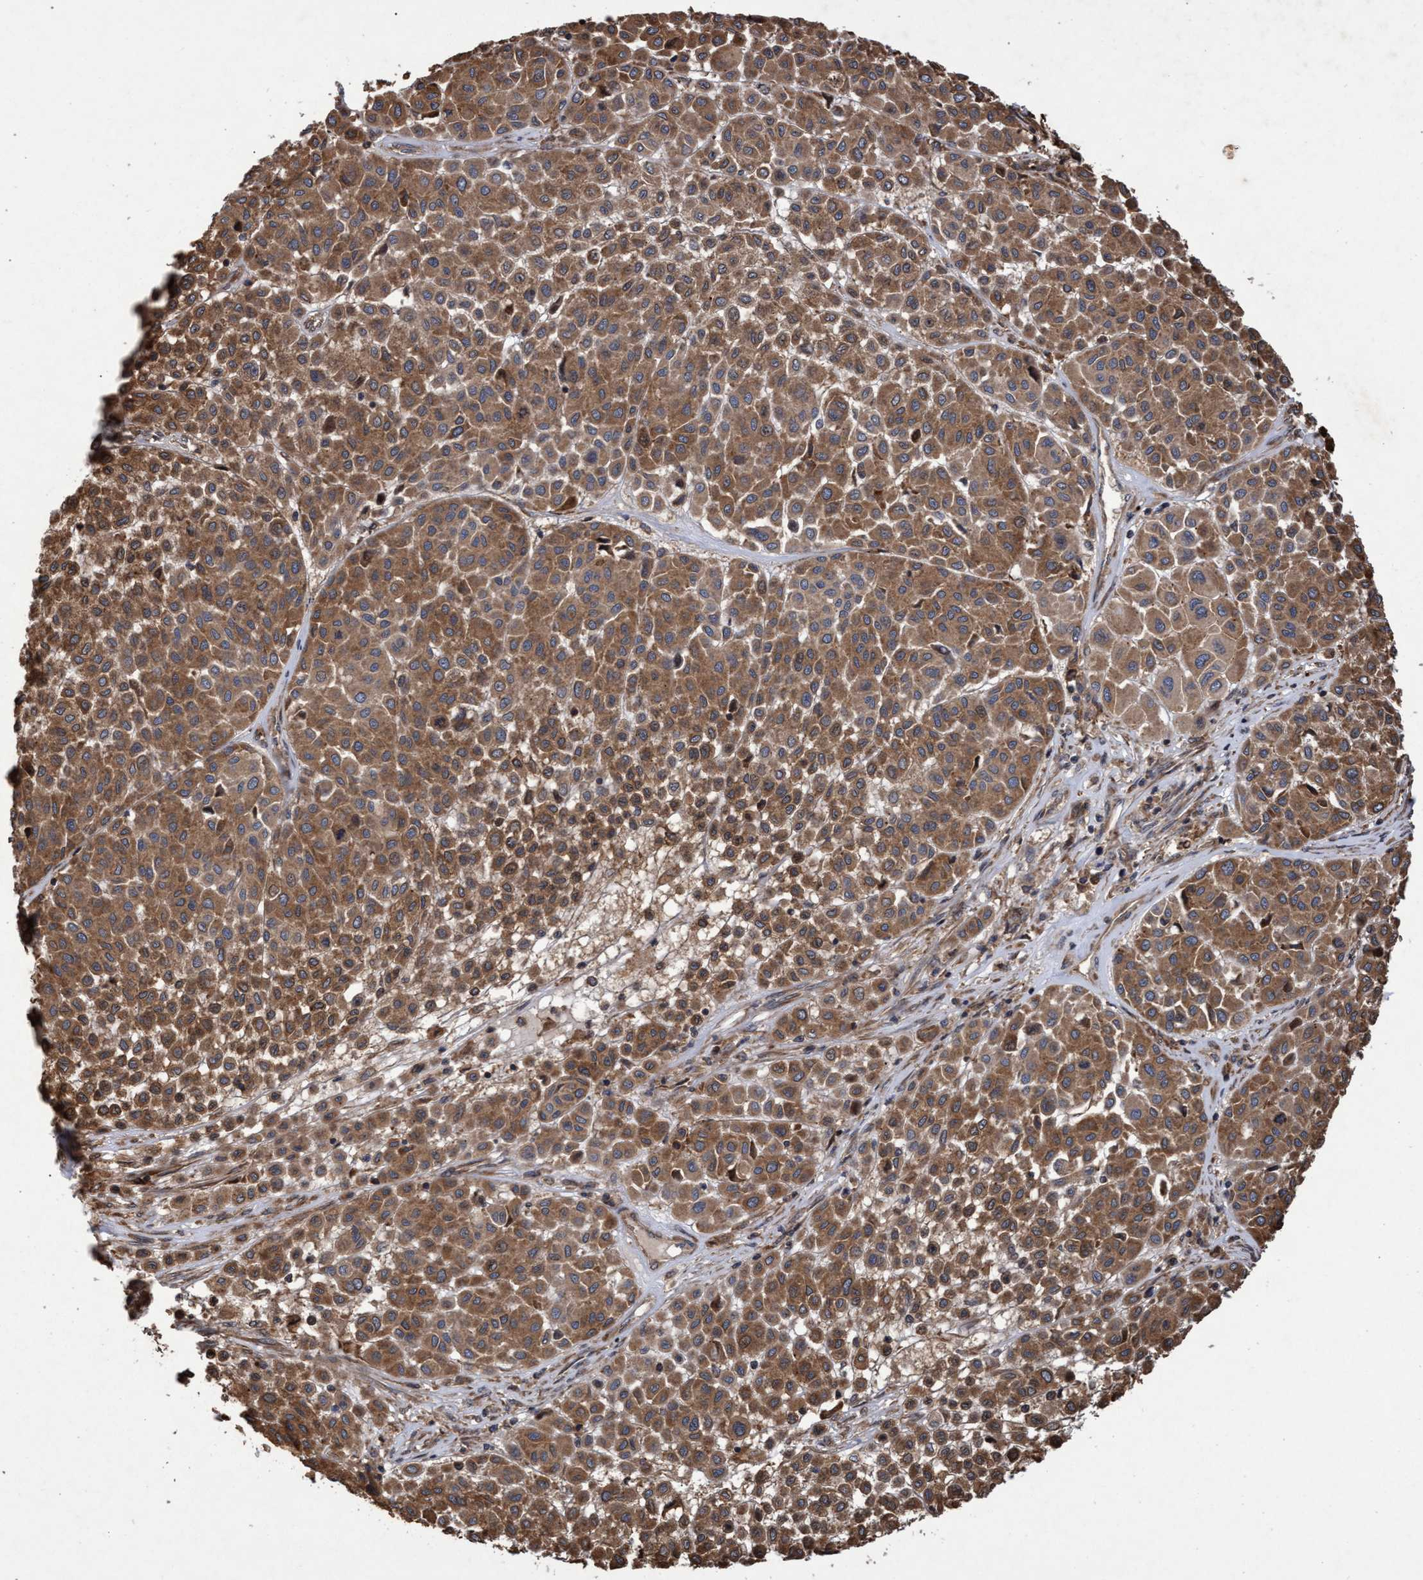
{"staining": {"intensity": "moderate", "quantity": ">75%", "location": "cytoplasmic/membranous"}, "tissue": "melanoma", "cell_type": "Tumor cells", "image_type": "cancer", "snomed": [{"axis": "morphology", "description": "Malignant melanoma, Metastatic site"}, {"axis": "topography", "description": "Soft tissue"}], "caption": "Human malignant melanoma (metastatic site) stained with a brown dye shows moderate cytoplasmic/membranous positive expression in approximately >75% of tumor cells.", "gene": "CHMP6", "patient": {"sex": "male", "age": 41}}